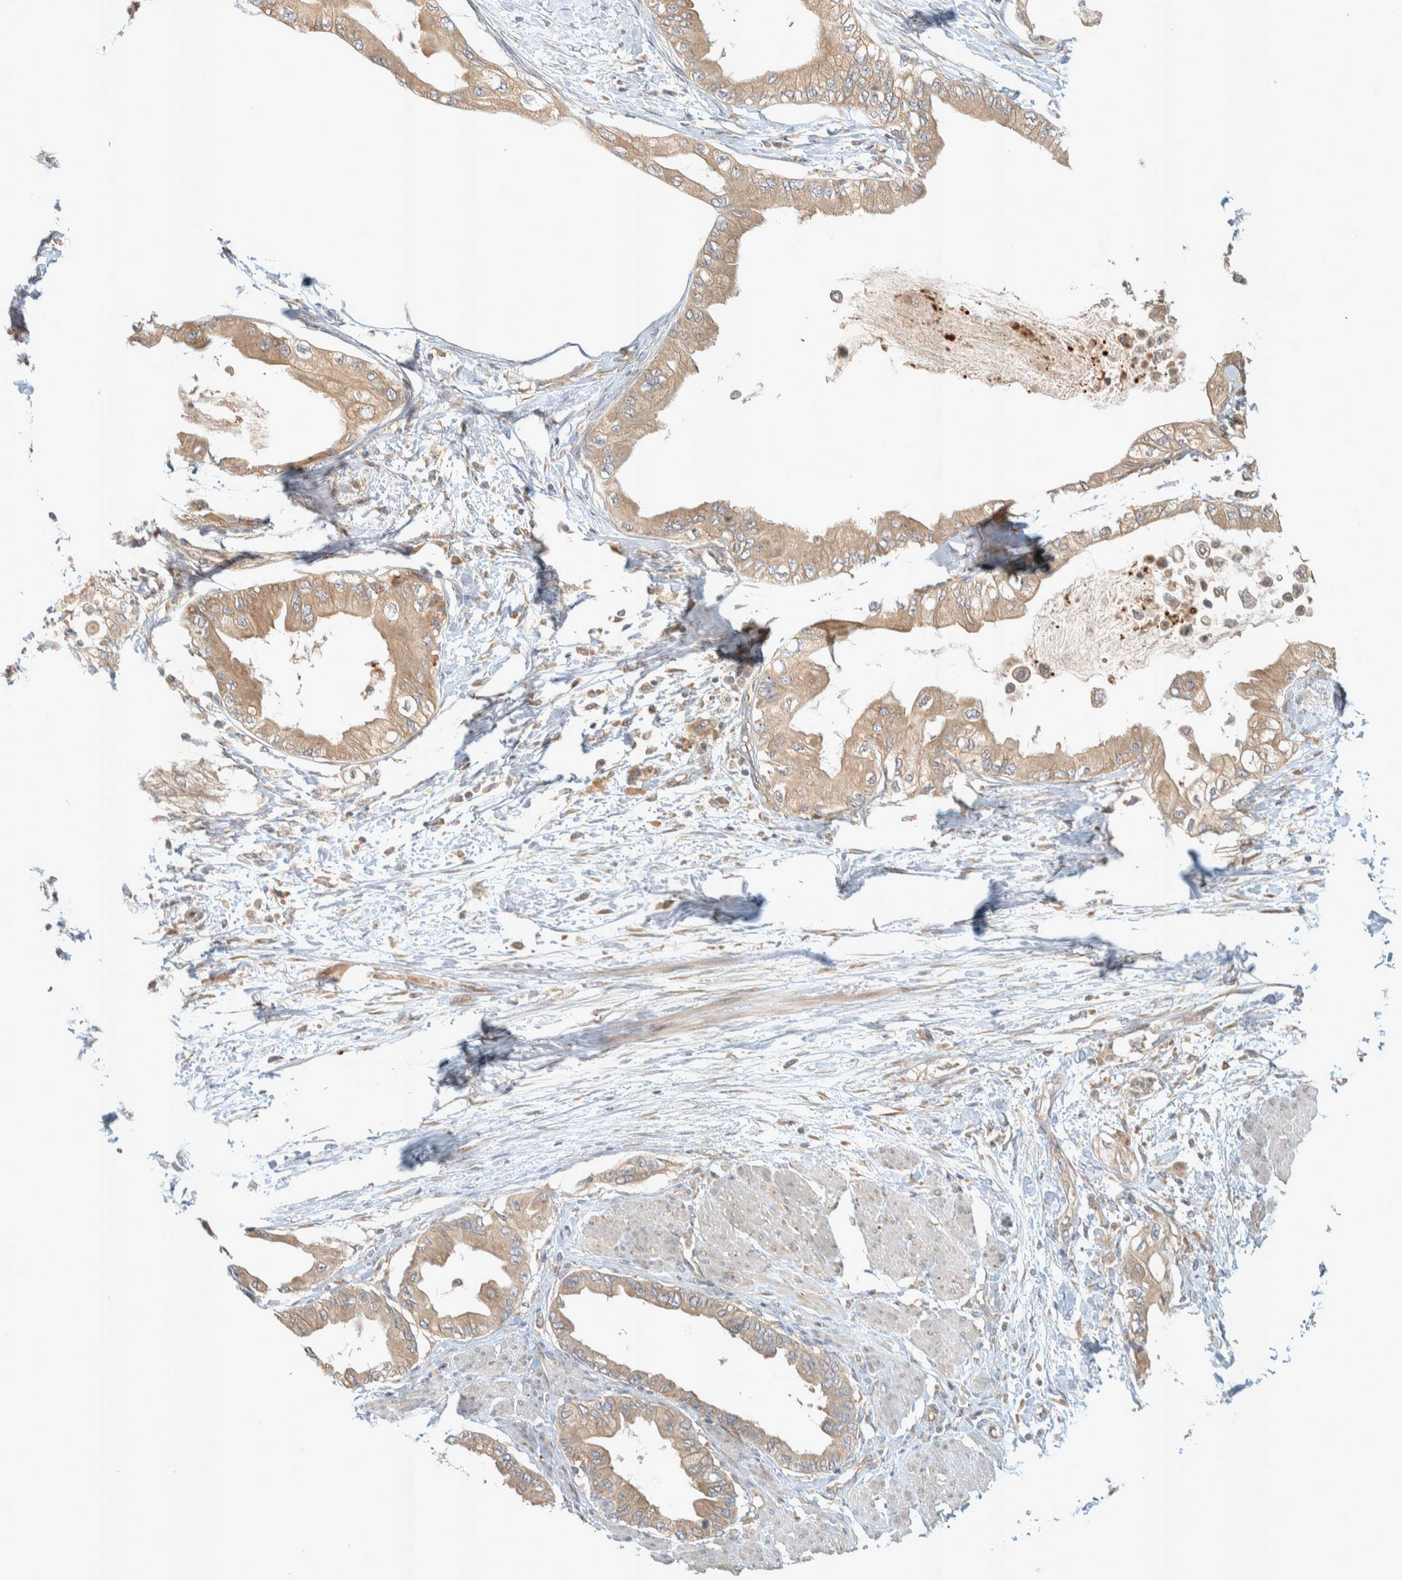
{"staining": {"intensity": "weak", "quantity": ">75%", "location": "cytoplasmic/membranous"}, "tissue": "pancreatic cancer", "cell_type": "Tumor cells", "image_type": "cancer", "snomed": [{"axis": "morphology", "description": "Normal tissue, NOS"}, {"axis": "morphology", "description": "Adenocarcinoma, NOS"}, {"axis": "topography", "description": "Pancreas"}, {"axis": "topography", "description": "Duodenum"}], "caption": "High-magnification brightfield microscopy of pancreatic adenocarcinoma stained with DAB (3,3'-diaminobenzidine) (brown) and counterstained with hematoxylin (blue). tumor cells exhibit weak cytoplasmic/membranous positivity is identified in about>75% of cells.", "gene": "PXK", "patient": {"sex": "female", "age": 60}}